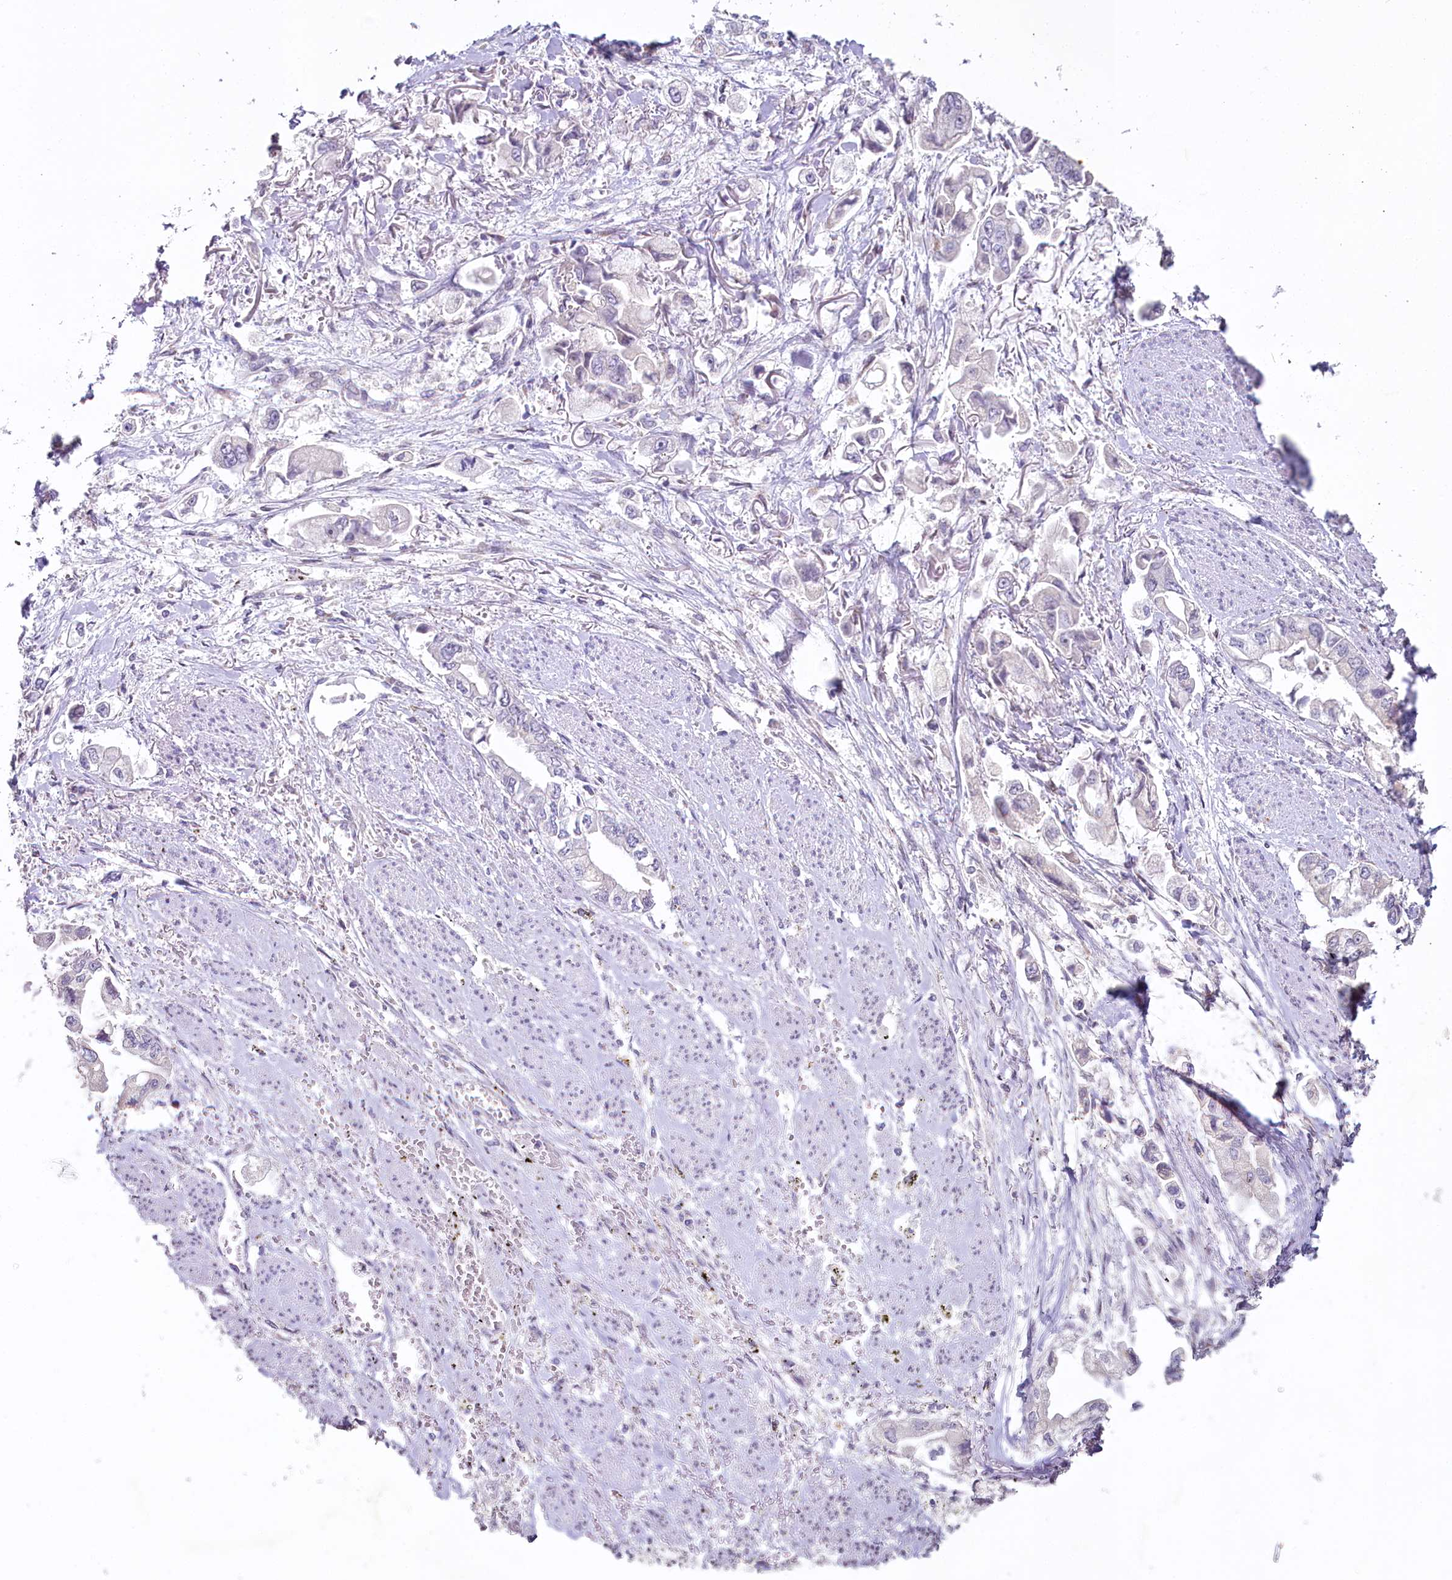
{"staining": {"intensity": "negative", "quantity": "none", "location": "none"}, "tissue": "stomach cancer", "cell_type": "Tumor cells", "image_type": "cancer", "snomed": [{"axis": "morphology", "description": "Adenocarcinoma, NOS"}, {"axis": "topography", "description": "Stomach"}], "caption": "Immunohistochemical staining of human stomach cancer (adenocarcinoma) shows no significant positivity in tumor cells.", "gene": "HPD", "patient": {"sex": "male", "age": 62}}